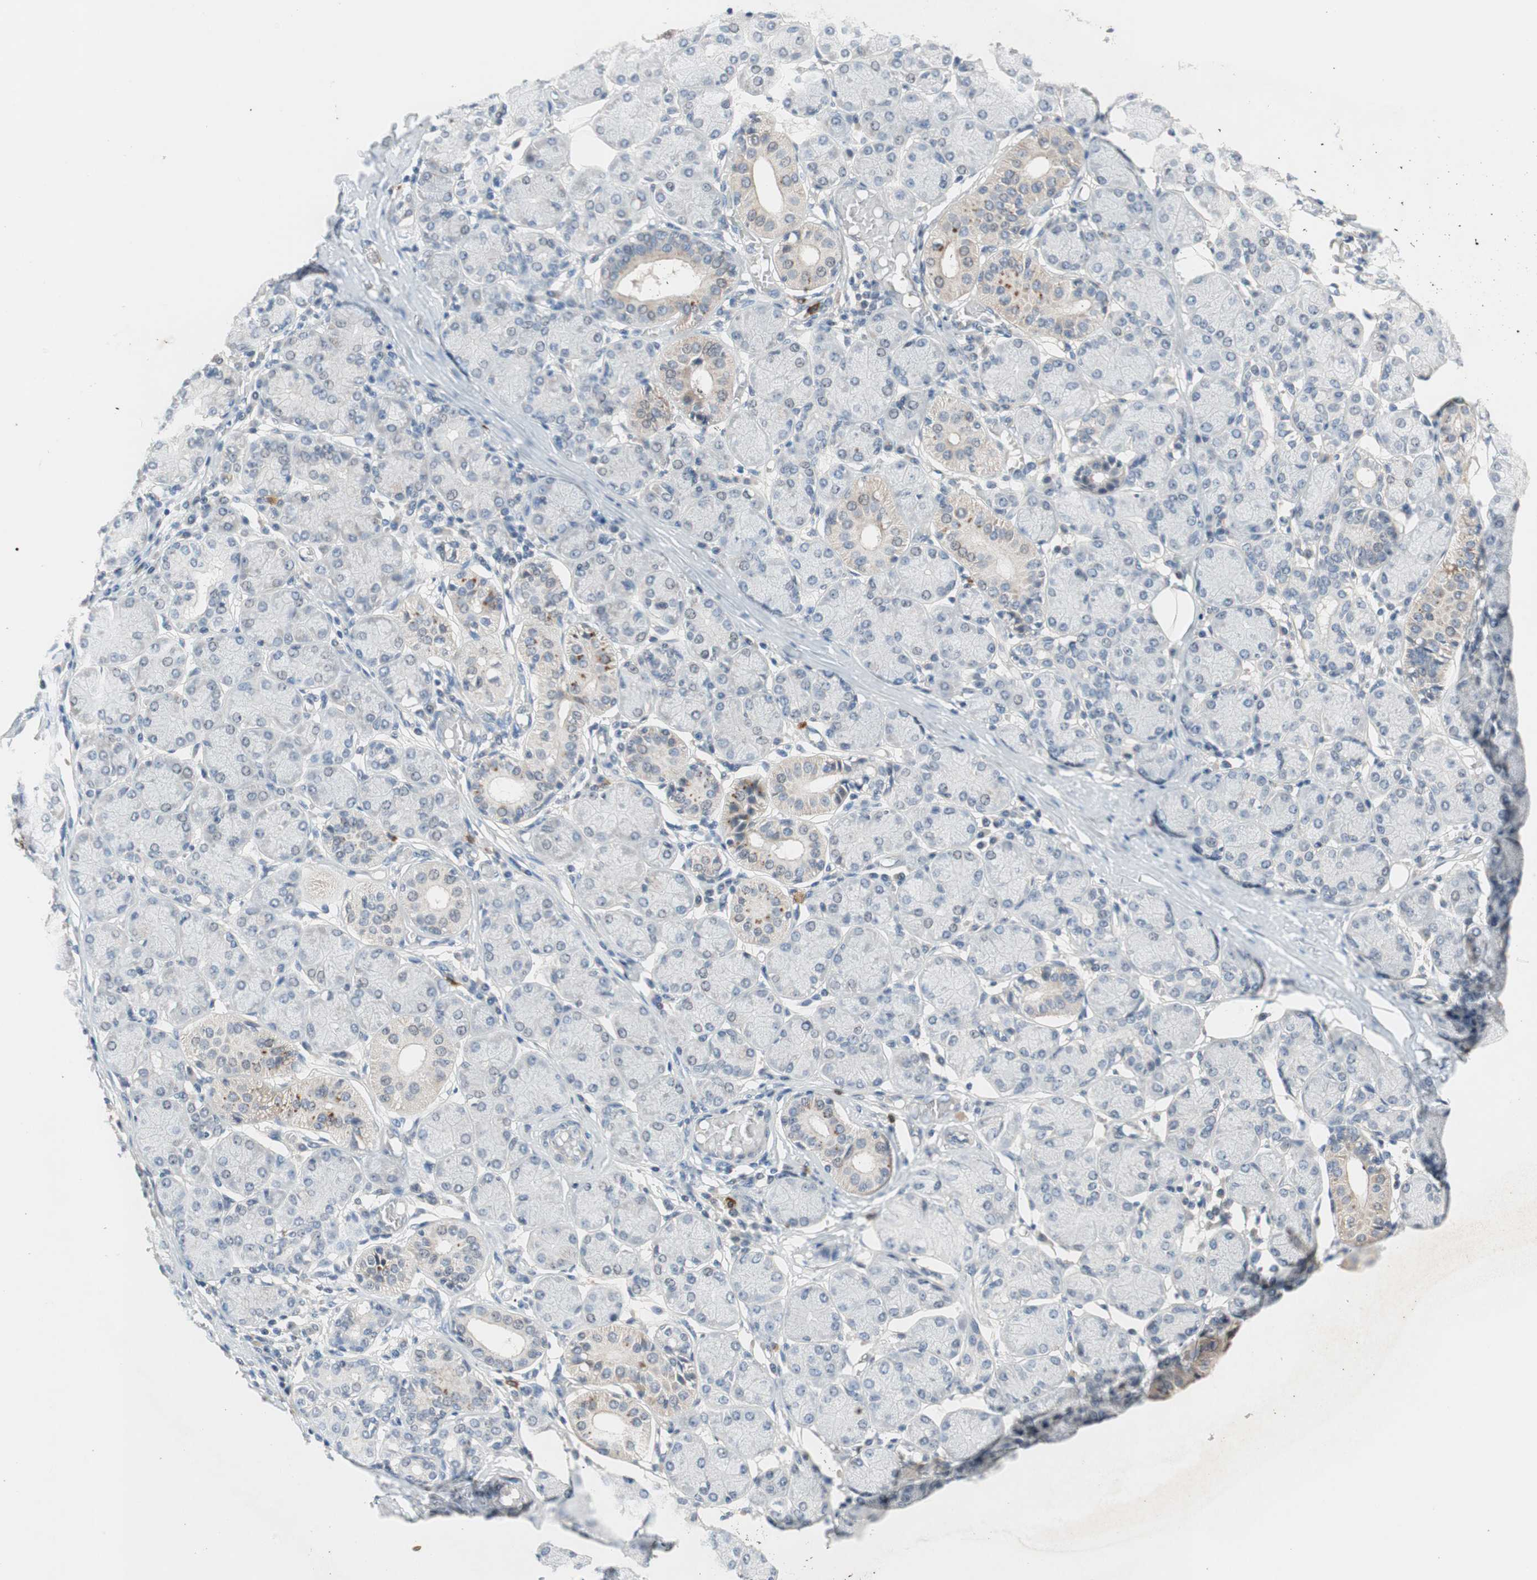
{"staining": {"intensity": "weak", "quantity": "<25%", "location": "cytoplasmic/membranous"}, "tissue": "salivary gland", "cell_type": "Glandular cells", "image_type": "normal", "snomed": [{"axis": "morphology", "description": "Normal tissue, NOS"}, {"axis": "topography", "description": "Salivary gland"}], "caption": "Salivary gland was stained to show a protein in brown. There is no significant staining in glandular cells. (Immunohistochemistry, brightfield microscopy, high magnification).", "gene": "PDZK1", "patient": {"sex": "female", "age": 24}}